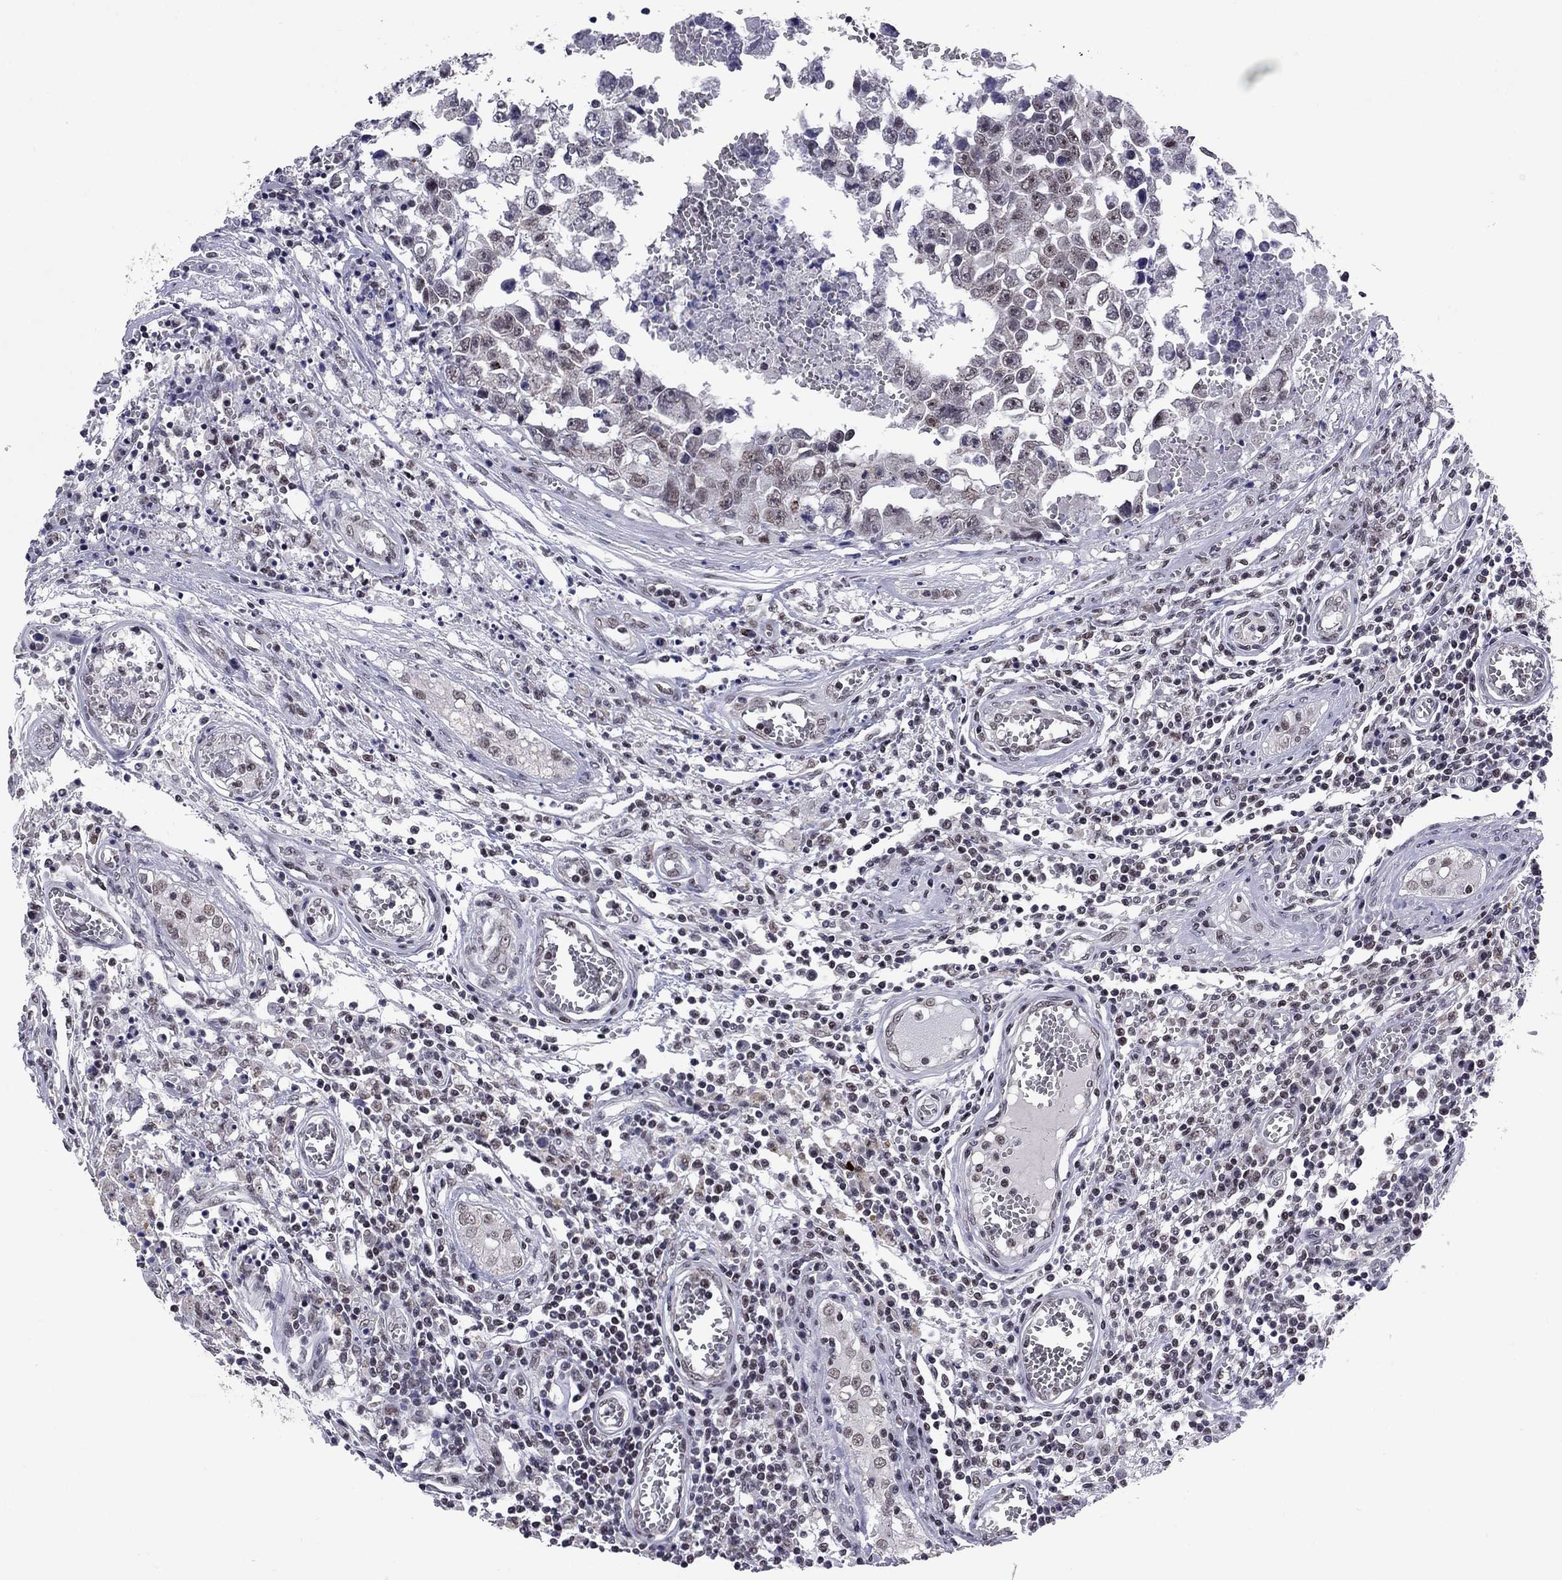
{"staining": {"intensity": "negative", "quantity": "none", "location": "none"}, "tissue": "testis cancer", "cell_type": "Tumor cells", "image_type": "cancer", "snomed": [{"axis": "morphology", "description": "Carcinoma, Embryonal, NOS"}, {"axis": "topography", "description": "Testis"}], "caption": "This is an immunohistochemistry photomicrograph of testis embryonal carcinoma. There is no staining in tumor cells.", "gene": "TAF9", "patient": {"sex": "male", "age": 36}}